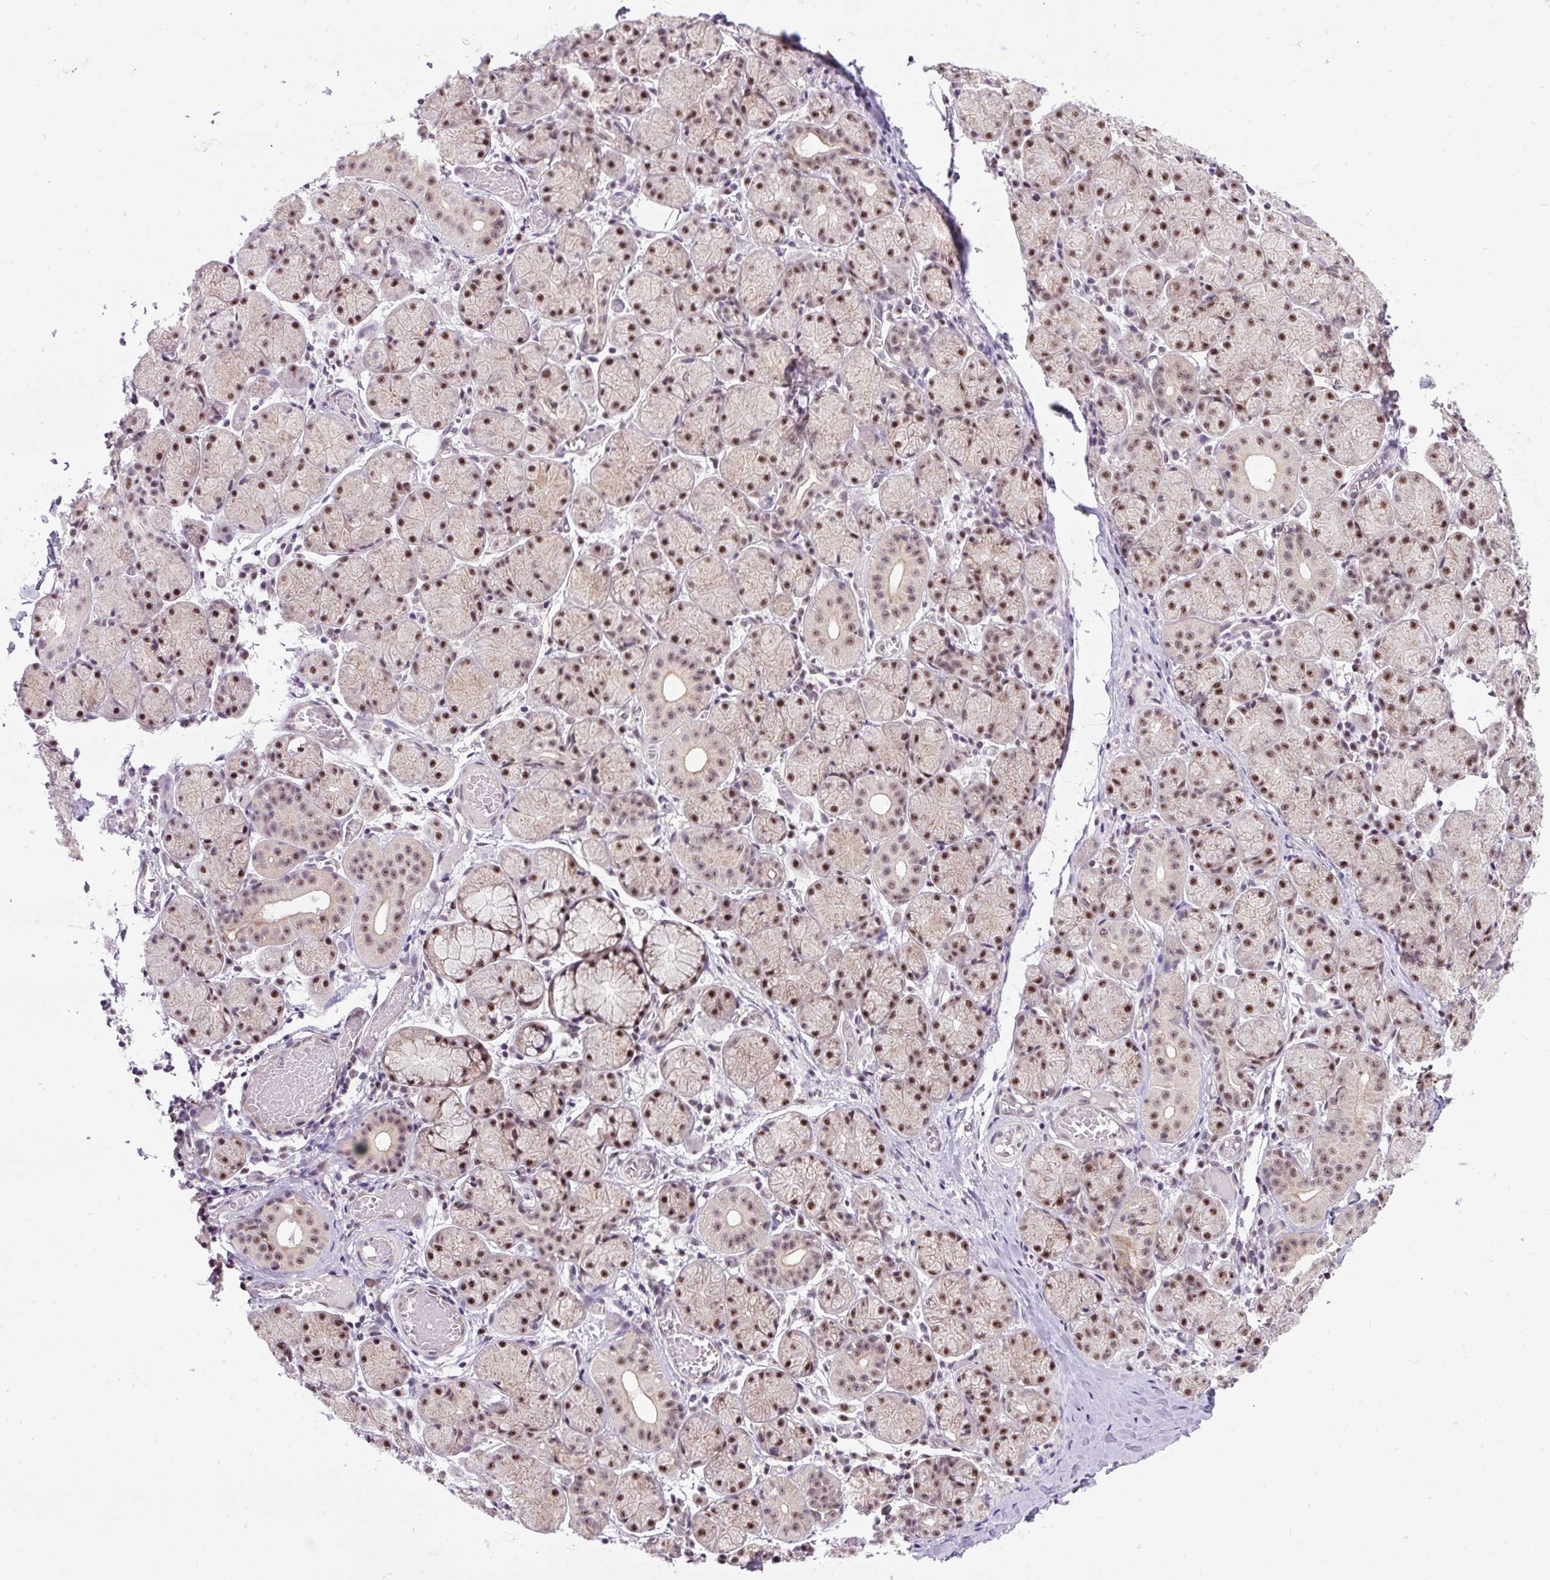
{"staining": {"intensity": "moderate", "quantity": ">75%", "location": "nuclear"}, "tissue": "salivary gland", "cell_type": "Glandular cells", "image_type": "normal", "snomed": [{"axis": "morphology", "description": "Normal tissue, NOS"}, {"axis": "topography", "description": "Salivary gland"}], "caption": "Immunohistochemistry (IHC) of benign human salivary gland reveals medium levels of moderate nuclear positivity in about >75% of glandular cells. The protein is stained brown, and the nuclei are stained in blue (DAB (3,3'-diaminobenzidine) IHC with brightfield microscopy, high magnification).", "gene": "SMC5", "patient": {"sex": "female", "age": 24}}